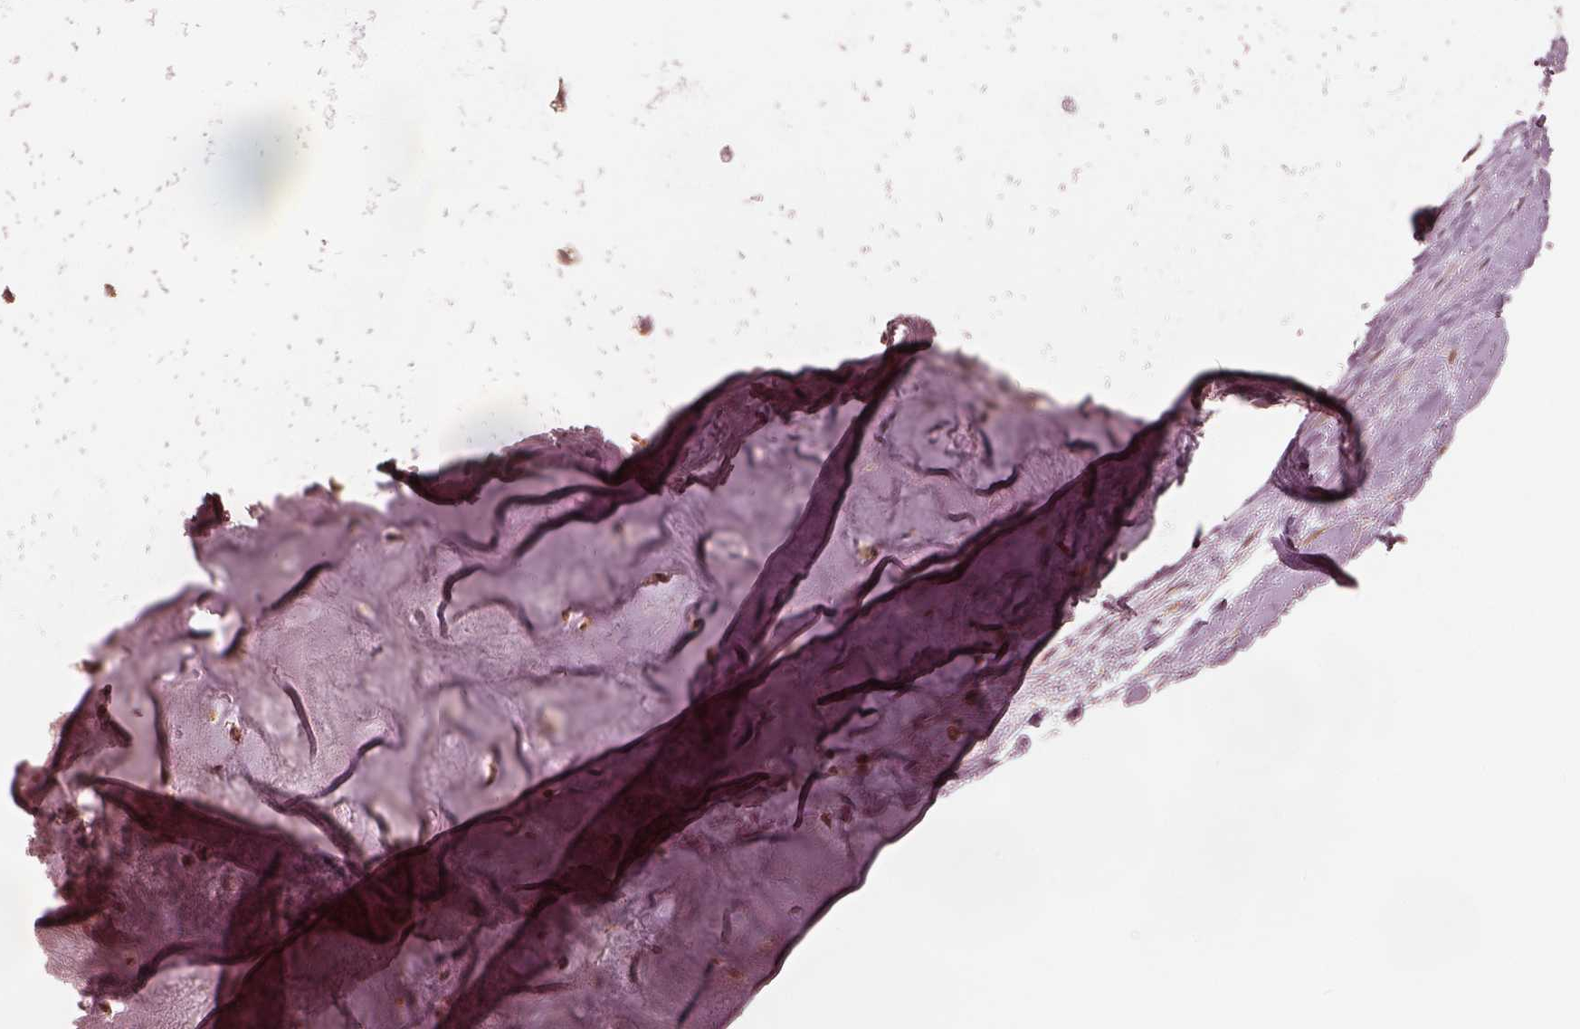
{"staining": {"intensity": "moderate", "quantity": ">75%", "location": "cytoplasmic/membranous"}, "tissue": "soft tissue", "cell_type": "Chondrocytes", "image_type": "normal", "snomed": [{"axis": "morphology", "description": "Normal tissue, NOS"}, {"axis": "topography", "description": "Cartilage tissue"}], "caption": "Immunohistochemistry staining of benign soft tissue, which displays medium levels of moderate cytoplasmic/membranous positivity in about >75% of chondrocytes indicating moderate cytoplasmic/membranous protein staining. The staining was performed using DAB (brown) for protein detection and nuclei were counterstained in hematoxylin (blue).", "gene": "RPS5", "patient": {"sex": "male", "age": 57}}